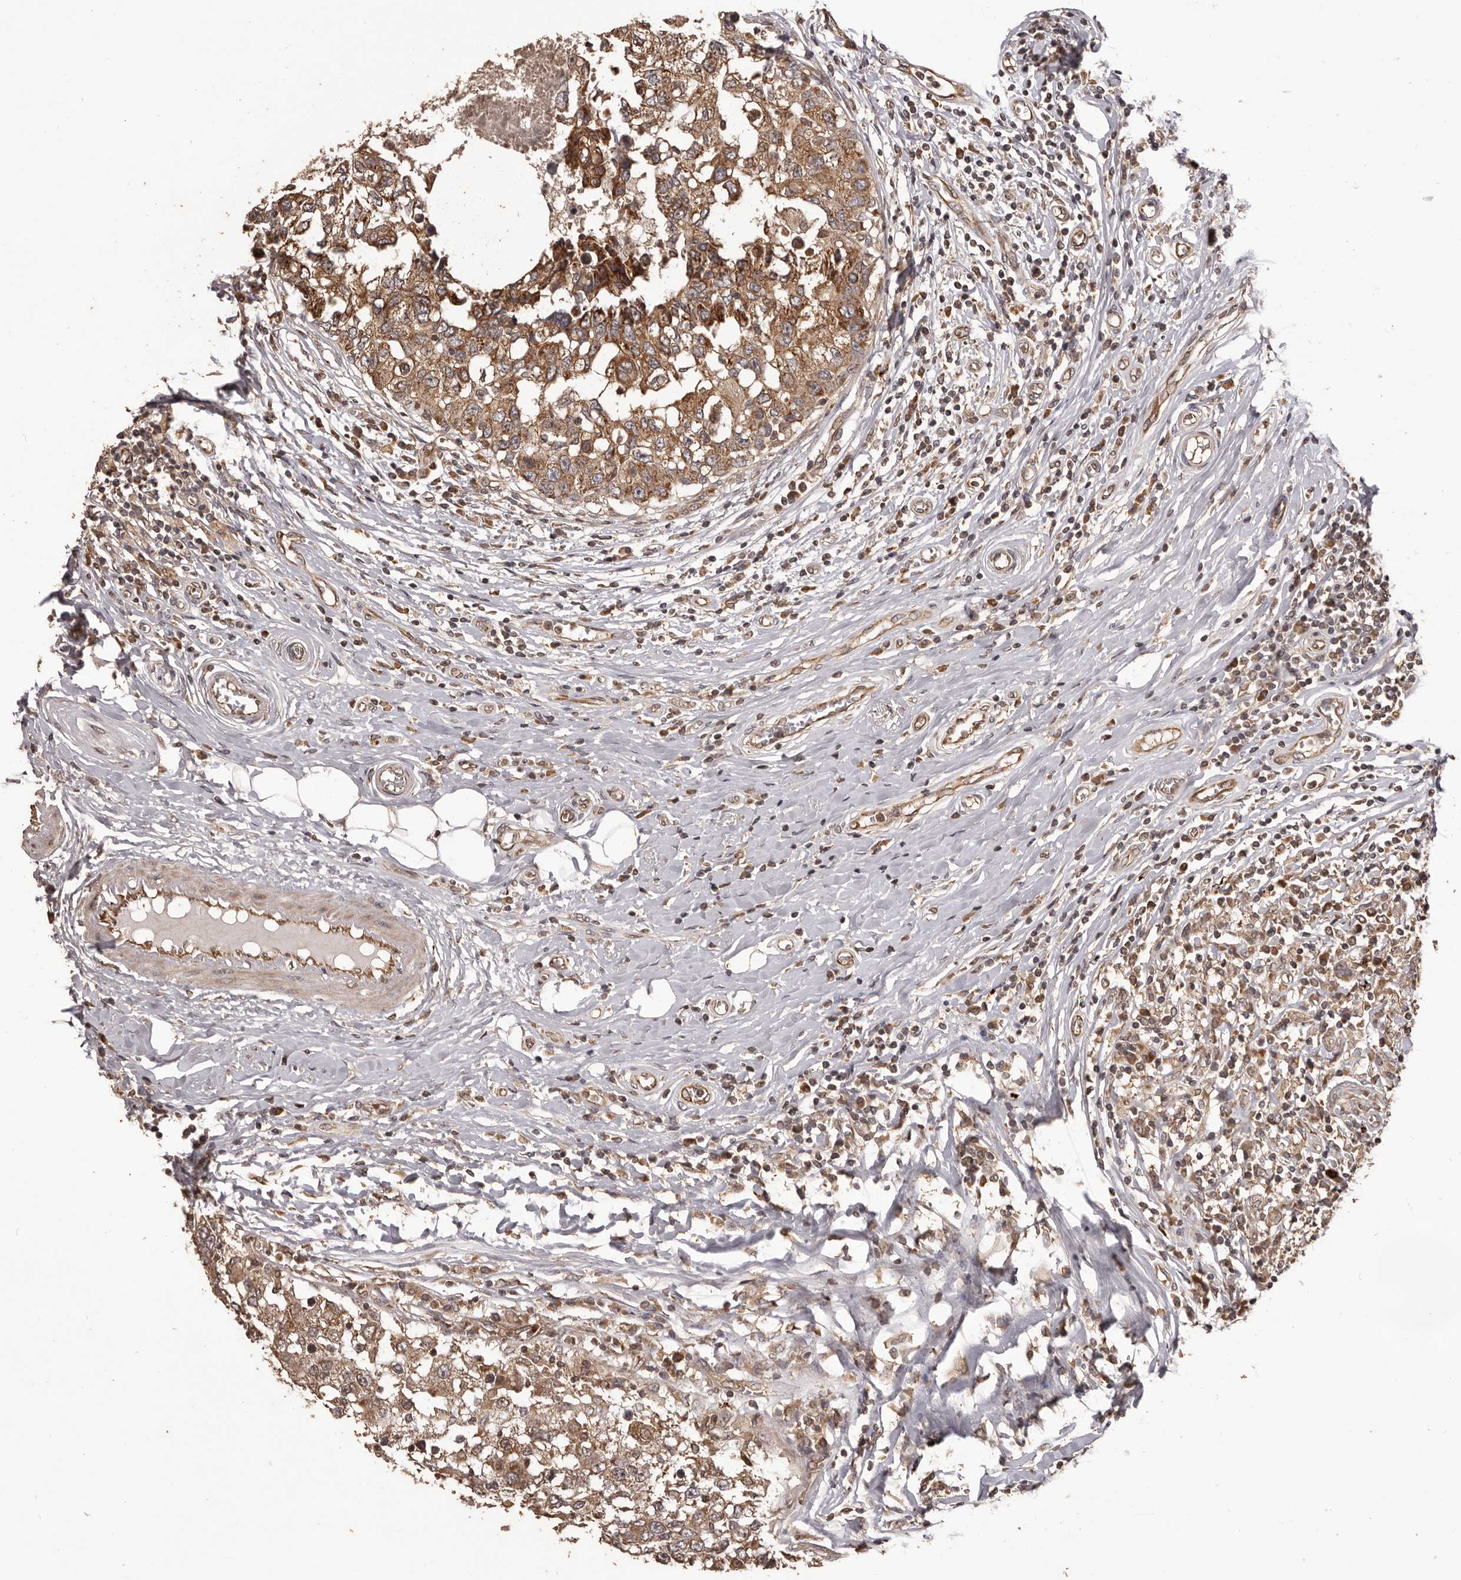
{"staining": {"intensity": "moderate", "quantity": ">75%", "location": "cytoplasmic/membranous"}, "tissue": "breast cancer", "cell_type": "Tumor cells", "image_type": "cancer", "snomed": [{"axis": "morphology", "description": "Duct carcinoma"}, {"axis": "topography", "description": "Breast"}], "caption": "The micrograph exhibits immunohistochemical staining of intraductal carcinoma (breast). There is moderate cytoplasmic/membranous expression is identified in approximately >75% of tumor cells. (IHC, brightfield microscopy, high magnification).", "gene": "QRSL1", "patient": {"sex": "female", "age": 27}}